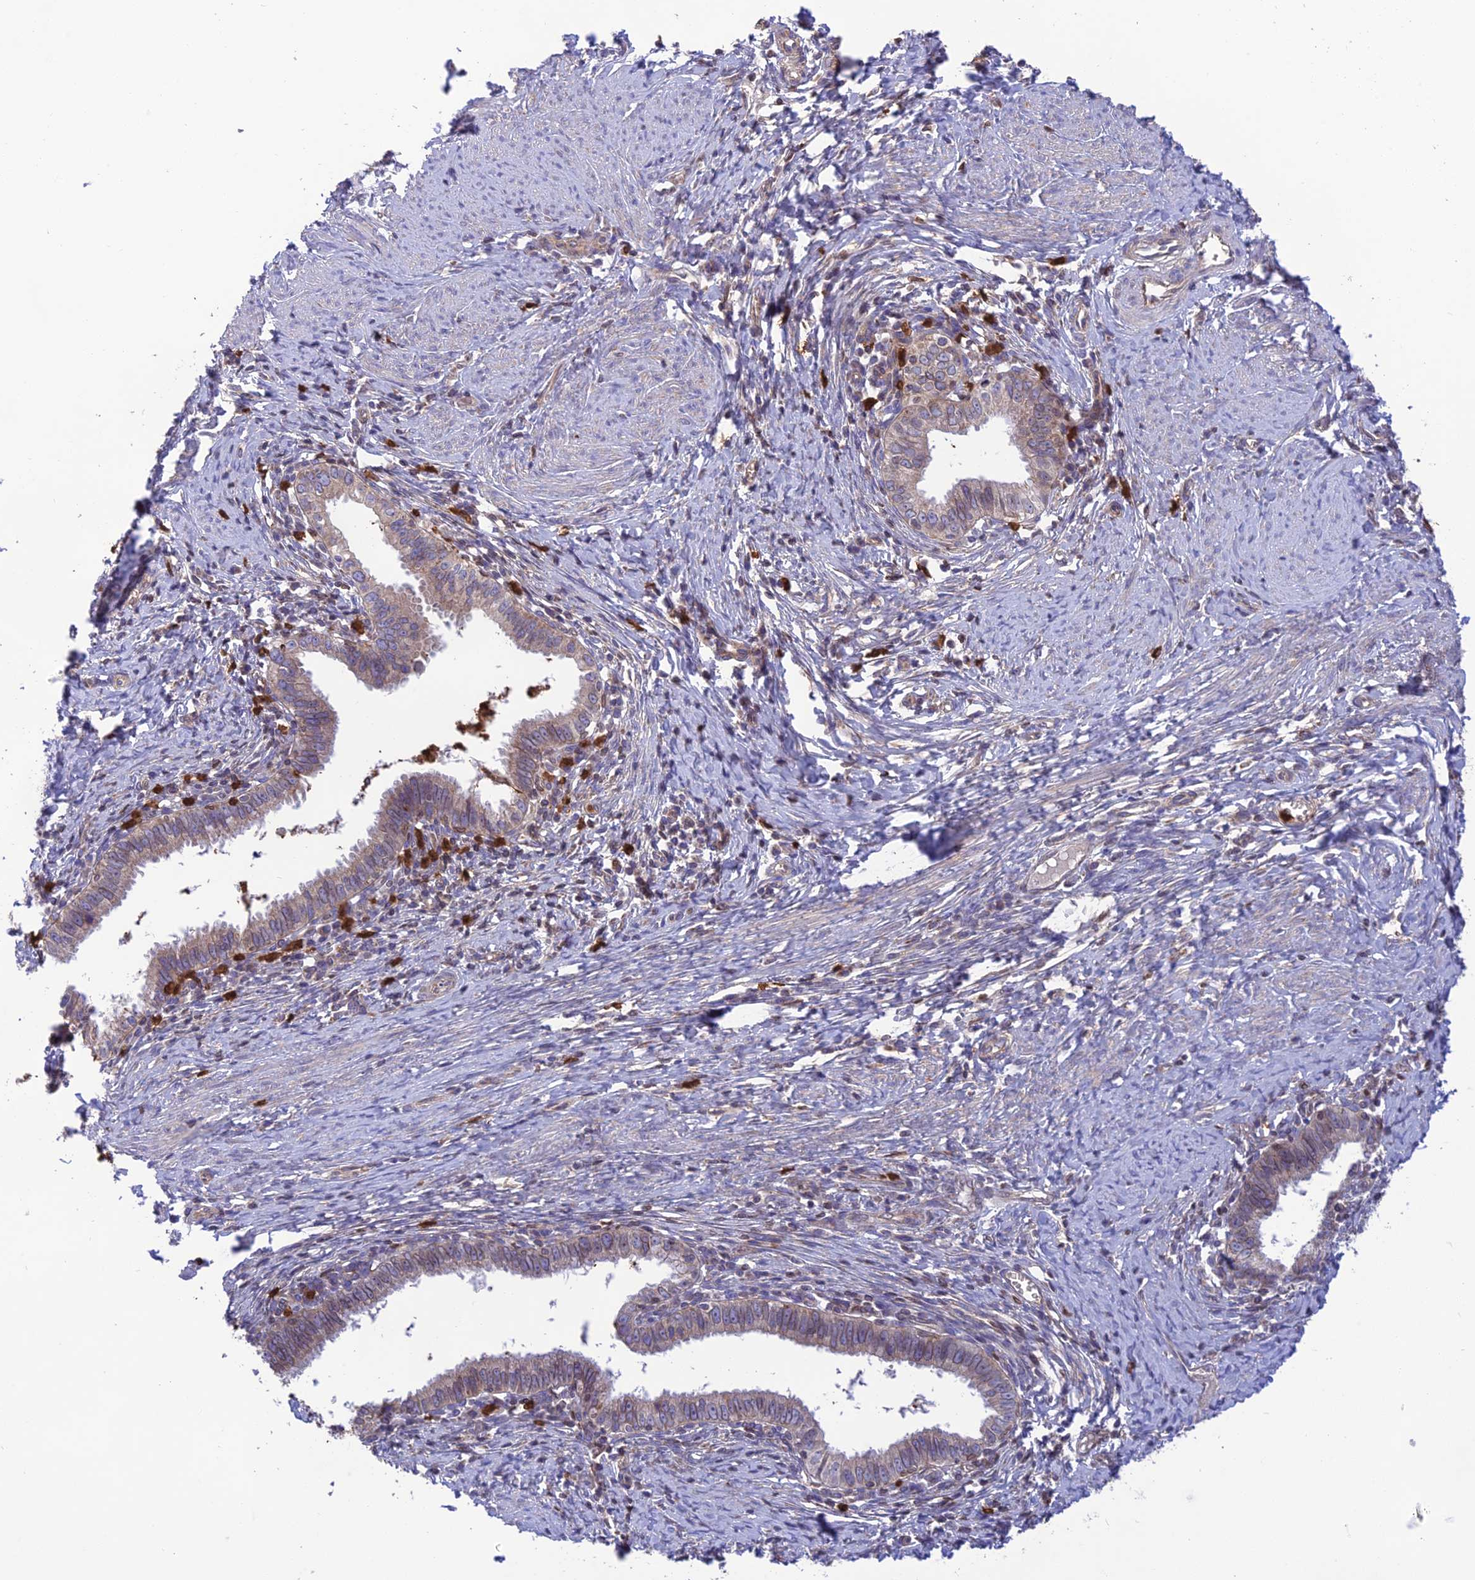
{"staining": {"intensity": "weak", "quantity": "25%-75%", "location": "cytoplasmic/membranous"}, "tissue": "cervical cancer", "cell_type": "Tumor cells", "image_type": "cancer", "snomed": [{"axis": "morphology", "description": "Adenocarcinoma, NOS"}, {"axis": "topography", "description": "Cervix"}], "caption": "Cervical cancer stained for a protein demonstrates weak cytoplasmic/membranous positivity in tumor cells. The protein is stained brown, and the nuclei are stained in blue (DAB IHC with brightfield microscopy, high magnification).", "gene": "PKHD1L1", "patient": {"sex": "female", "age": 36}}